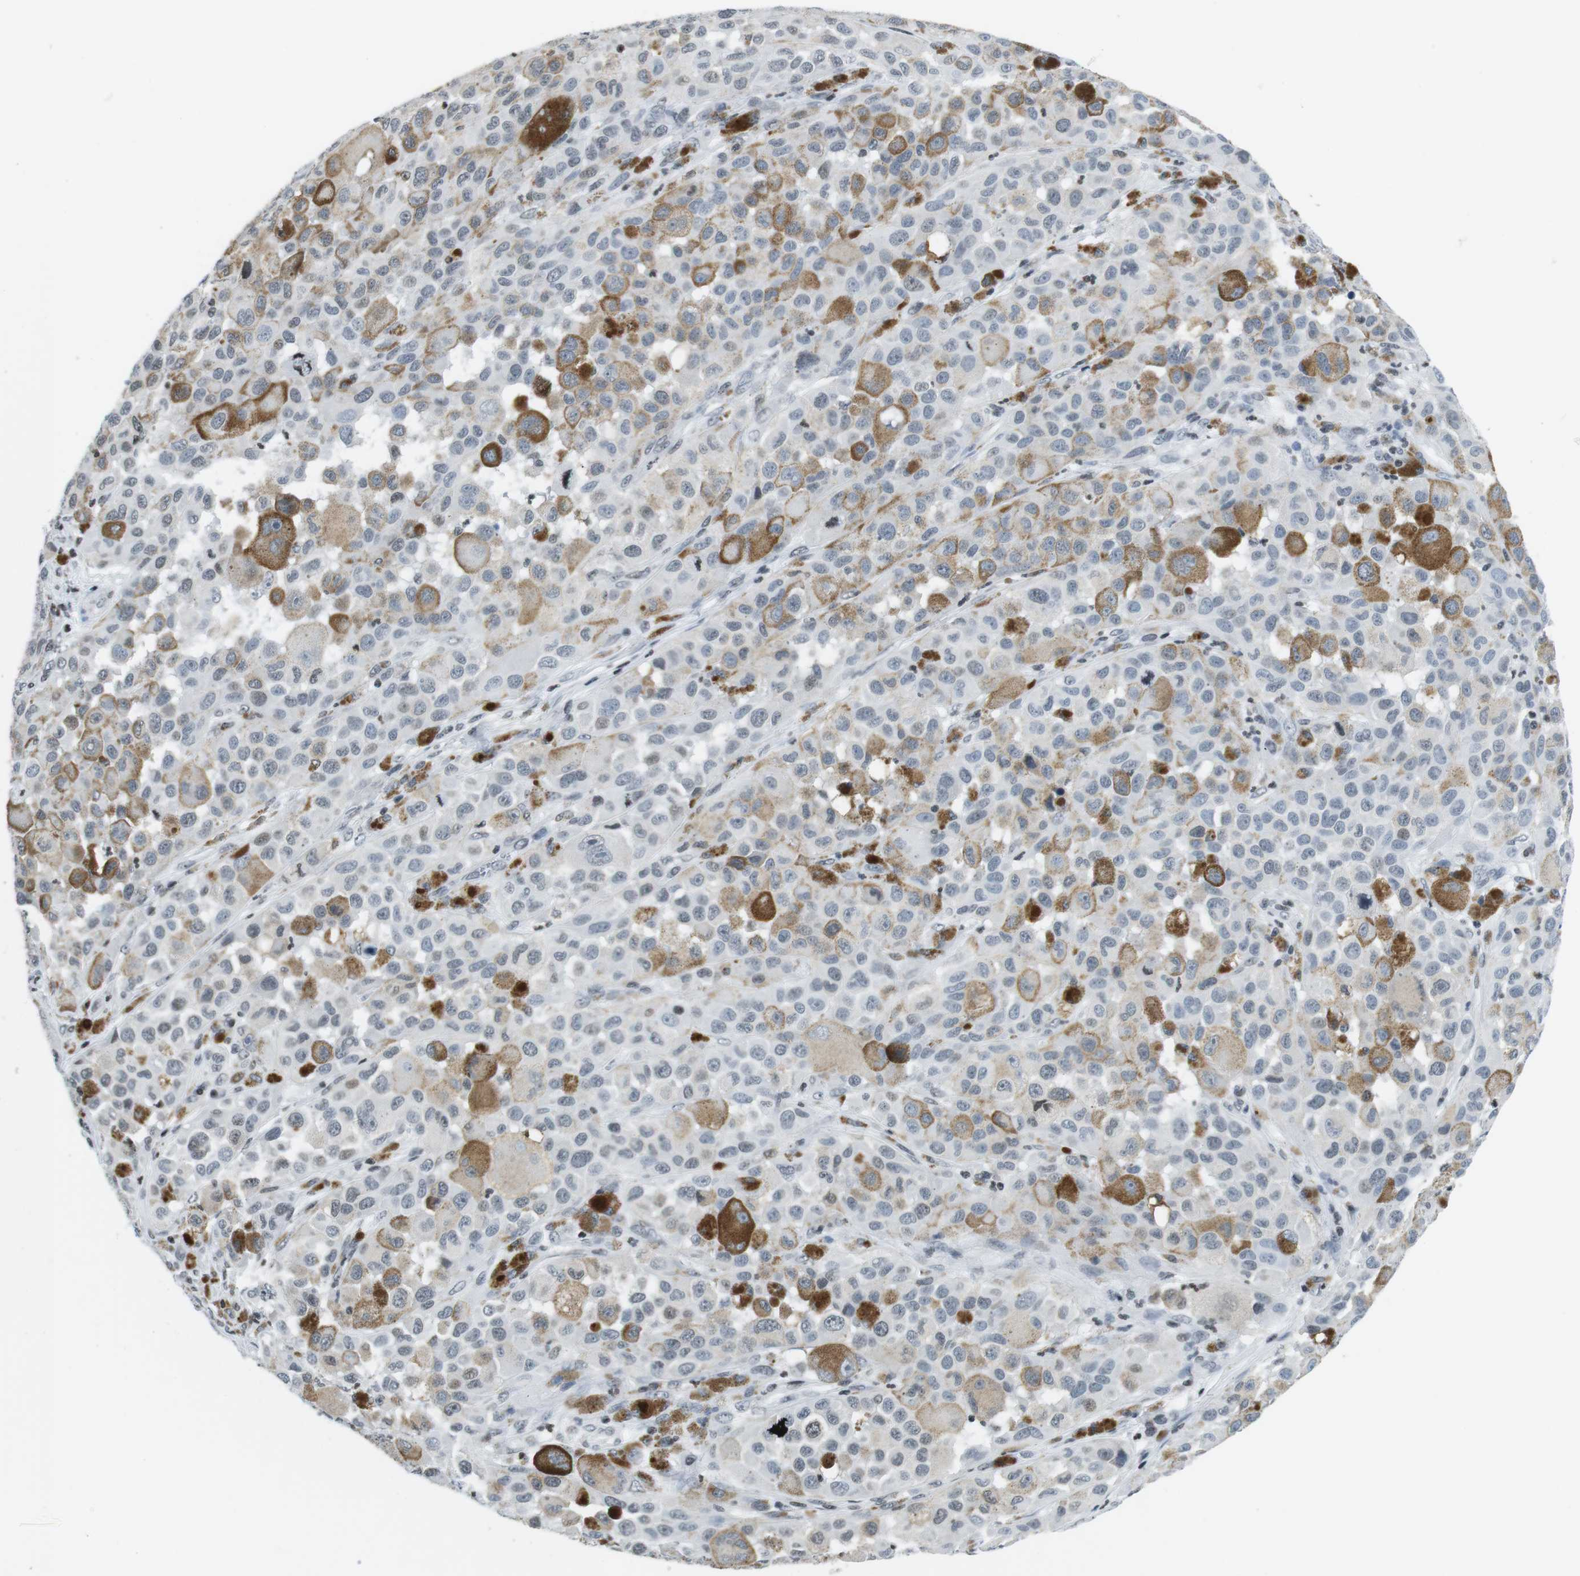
{"staining": {"intensity": "negative", "quantity": "none", "location": "none"}, "tissue": "melanoma", "cell_type": "Tumor cells", "image_type": "cancer", "snomed": [{"axis": "morphology", "description": "Malignant melanoma, NOS"}, {"axis": "topography", "description": "Skin"}], "caption": "There is no significant positivity in tumor cells of melanoma.", "gene": "E2F2", "patient": {"sex": "male", "age": 96}}